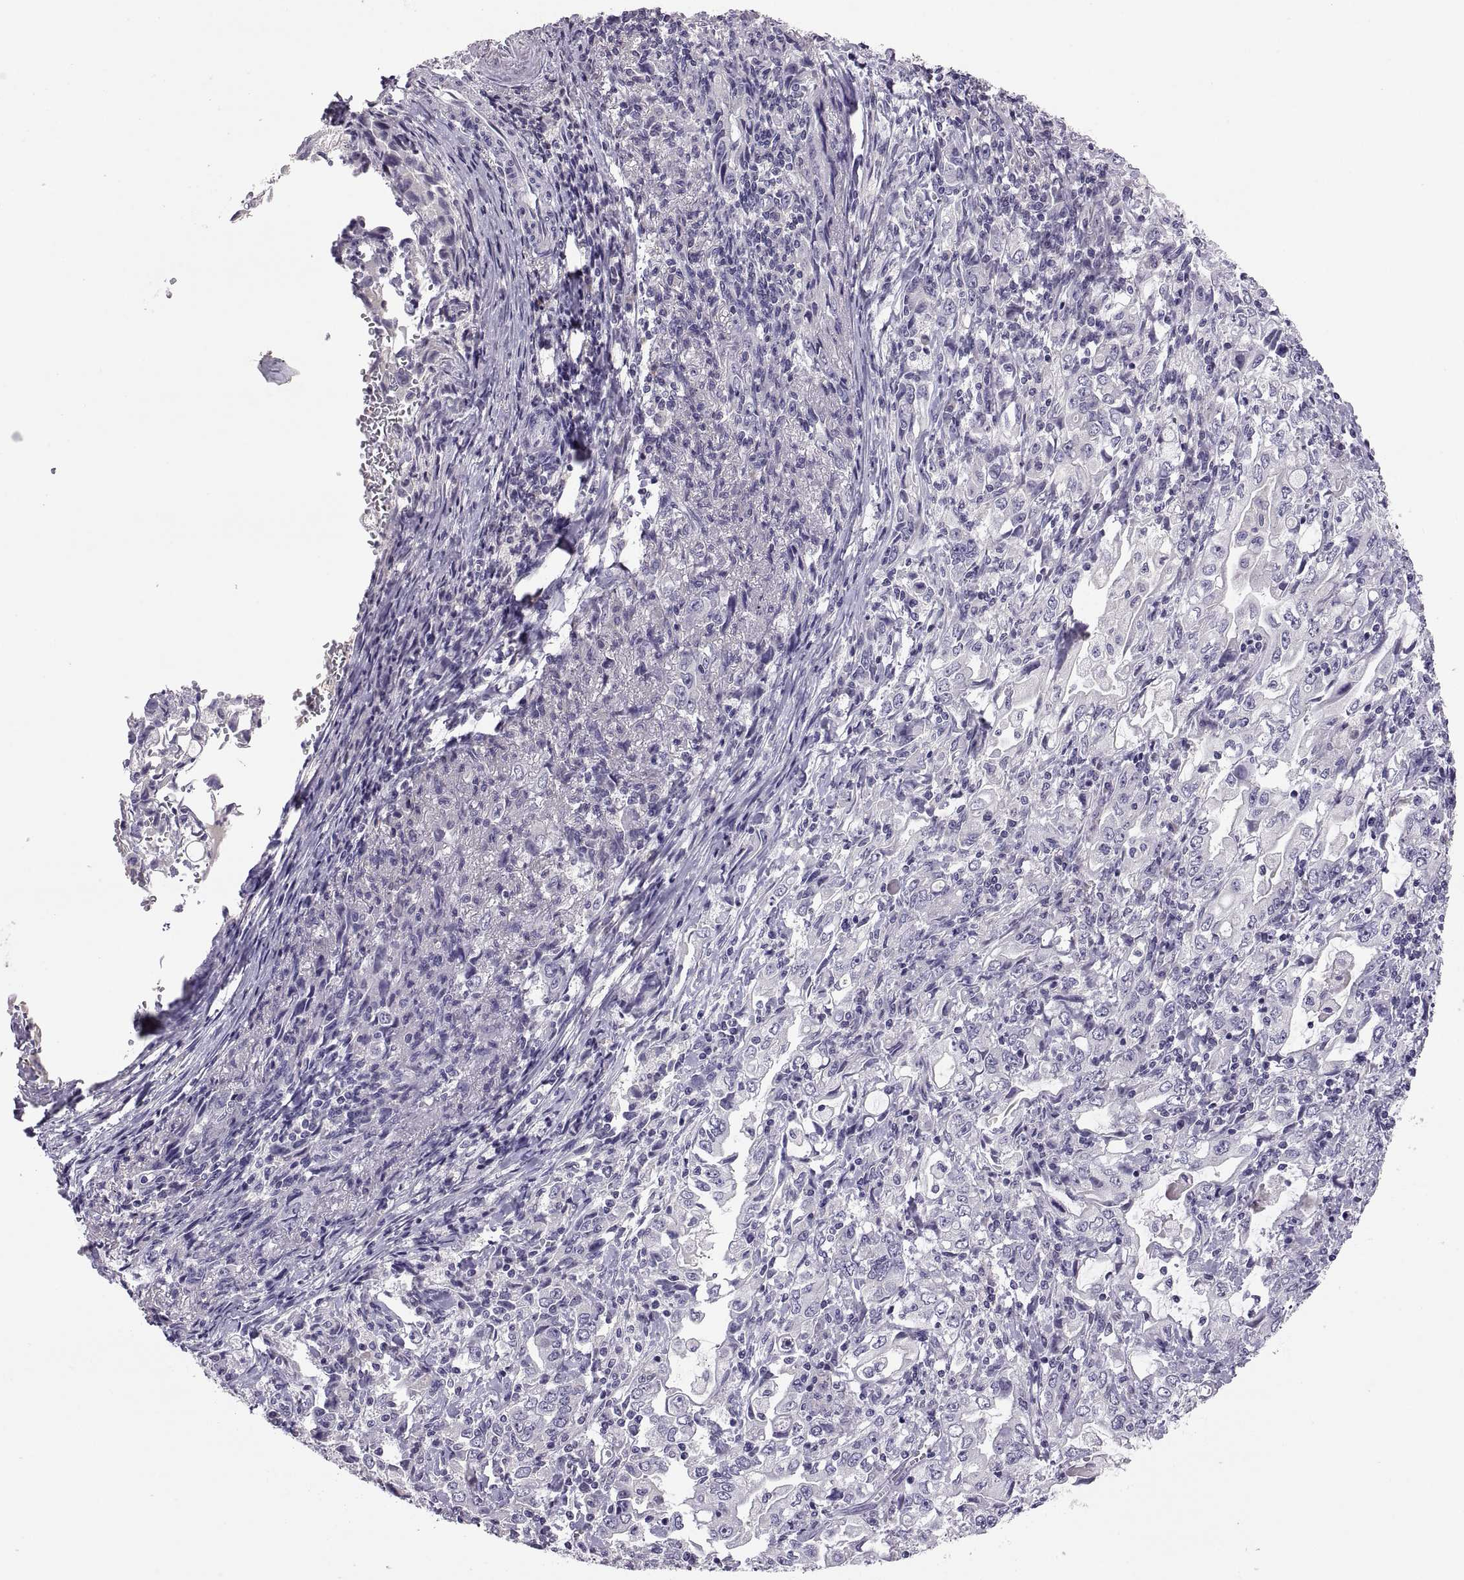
{"staining": {"intensity": "negative", "quantity": "none", "location": "none"}, "tissue": "stomach cancer", "cell_type": "Tumor cells", "image_type": "cancer", "snomed": [{"axis": "morphology", "description": "Adenocarcinoma, NOS"}, {"axis": "topography", "description": "Stomach, lower"}], "caption": "Tumor cells show no significant protein positivity in stomach adenocarcinoma. (Immunohistochemistry, brightfield microscopy, high magnification).", "gene": "TBX19", "patient": {"sex": "female", "age": 72}}